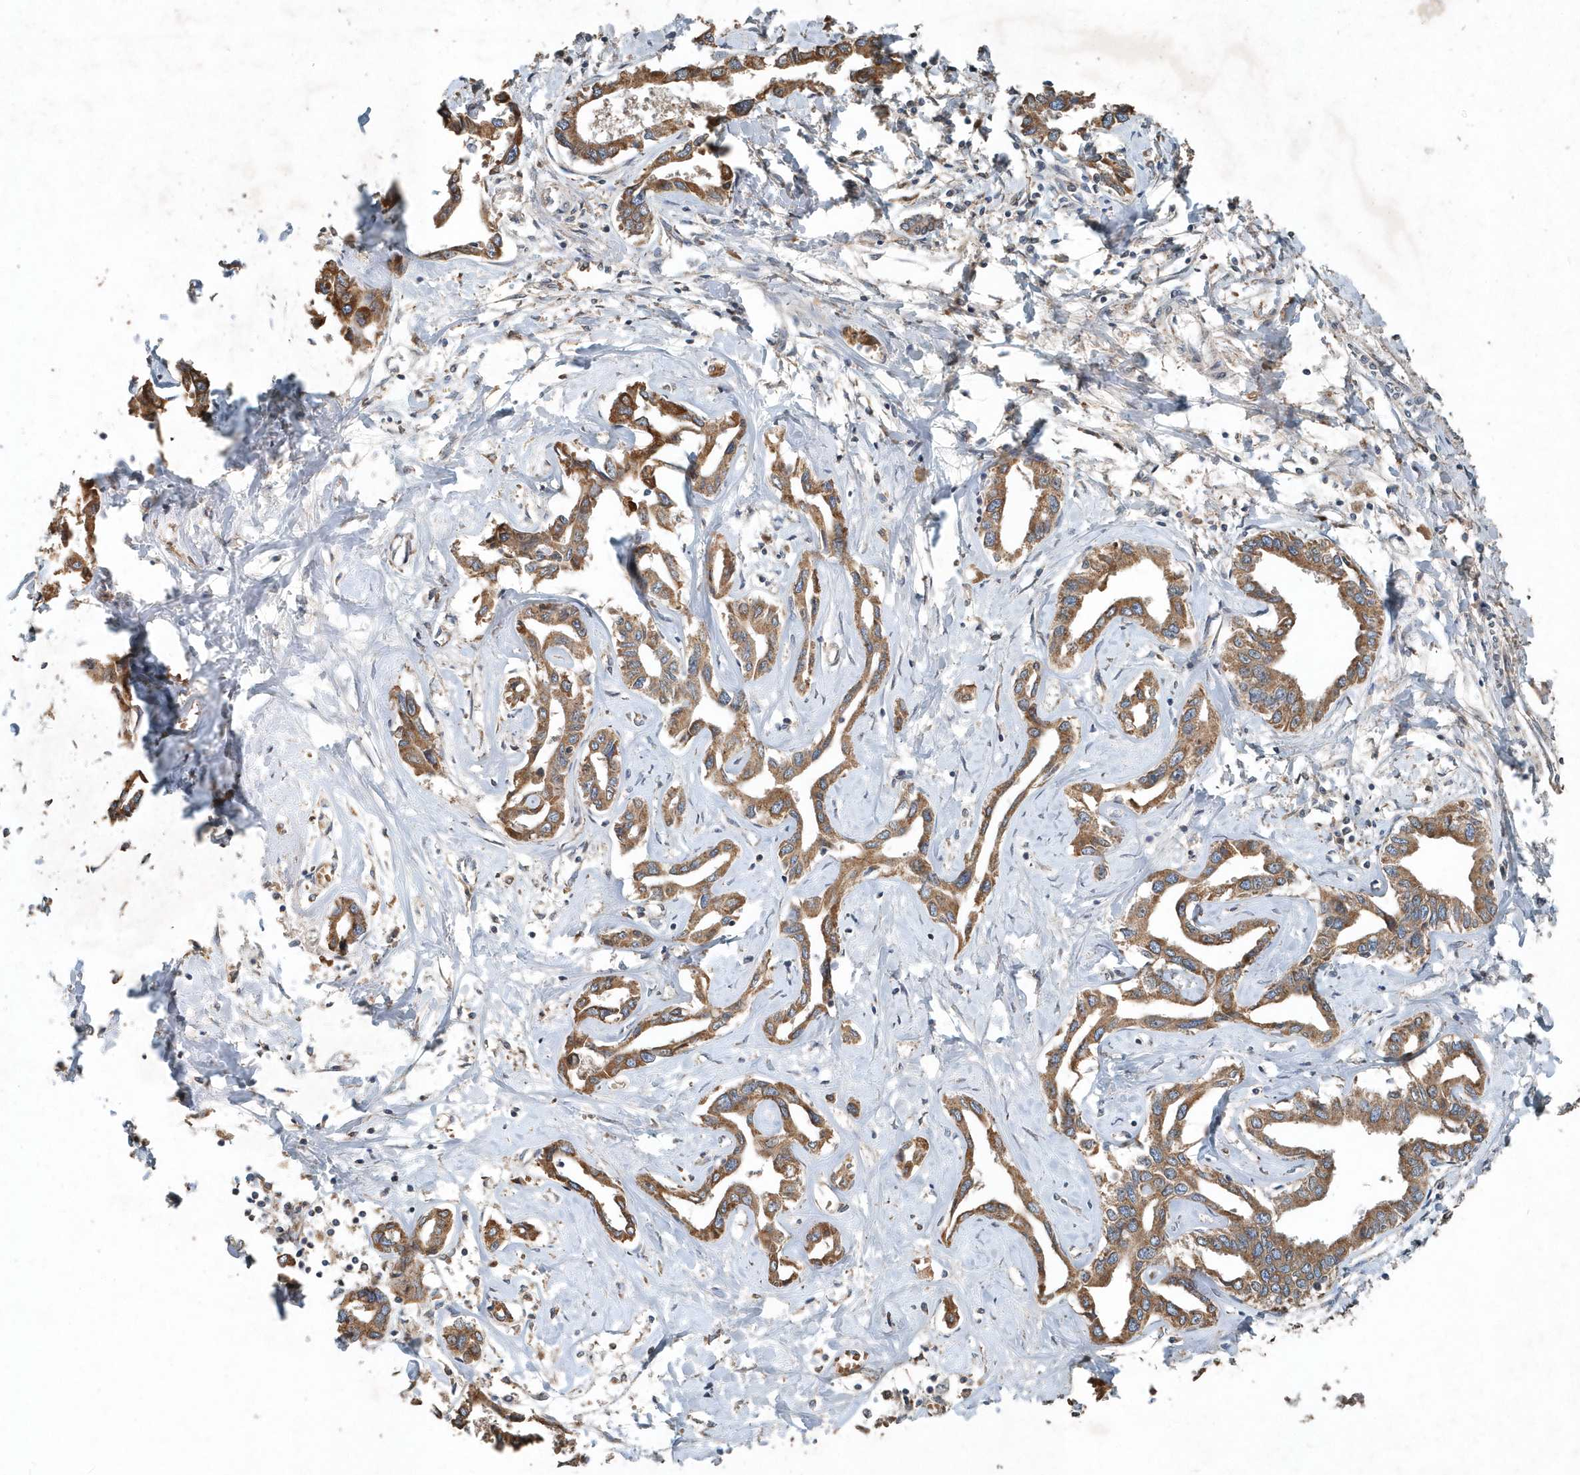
{"staining": {"intensity": "moderate", "quantity": ">75%", "location": "cytoplasmic/membranous"}, "tissue": "liver cancer", "cell_type": "Tumor cells", "image_type": "cancer", "snomed": [{"axis": "morphology", "description": "Cholangiocarcinoma"}, {"axis": "topography", "description": "Liver"}], "caption": "IHC staining of cholangiocarcinoma (liver), which shows medium levels of moderate cytoplasmic/membranous staining in approximately >75% of tumor cells indicating moderate cytoplasmic/membranous protein positivity. The staining was performed using DAB (3,3'-diaminobenzidine) (brown) for protein detection and nuclei were counterstained in hematoxylin (blue).", "gene": "SCFD2", "patient": {"sex": "male", "age": 59}}